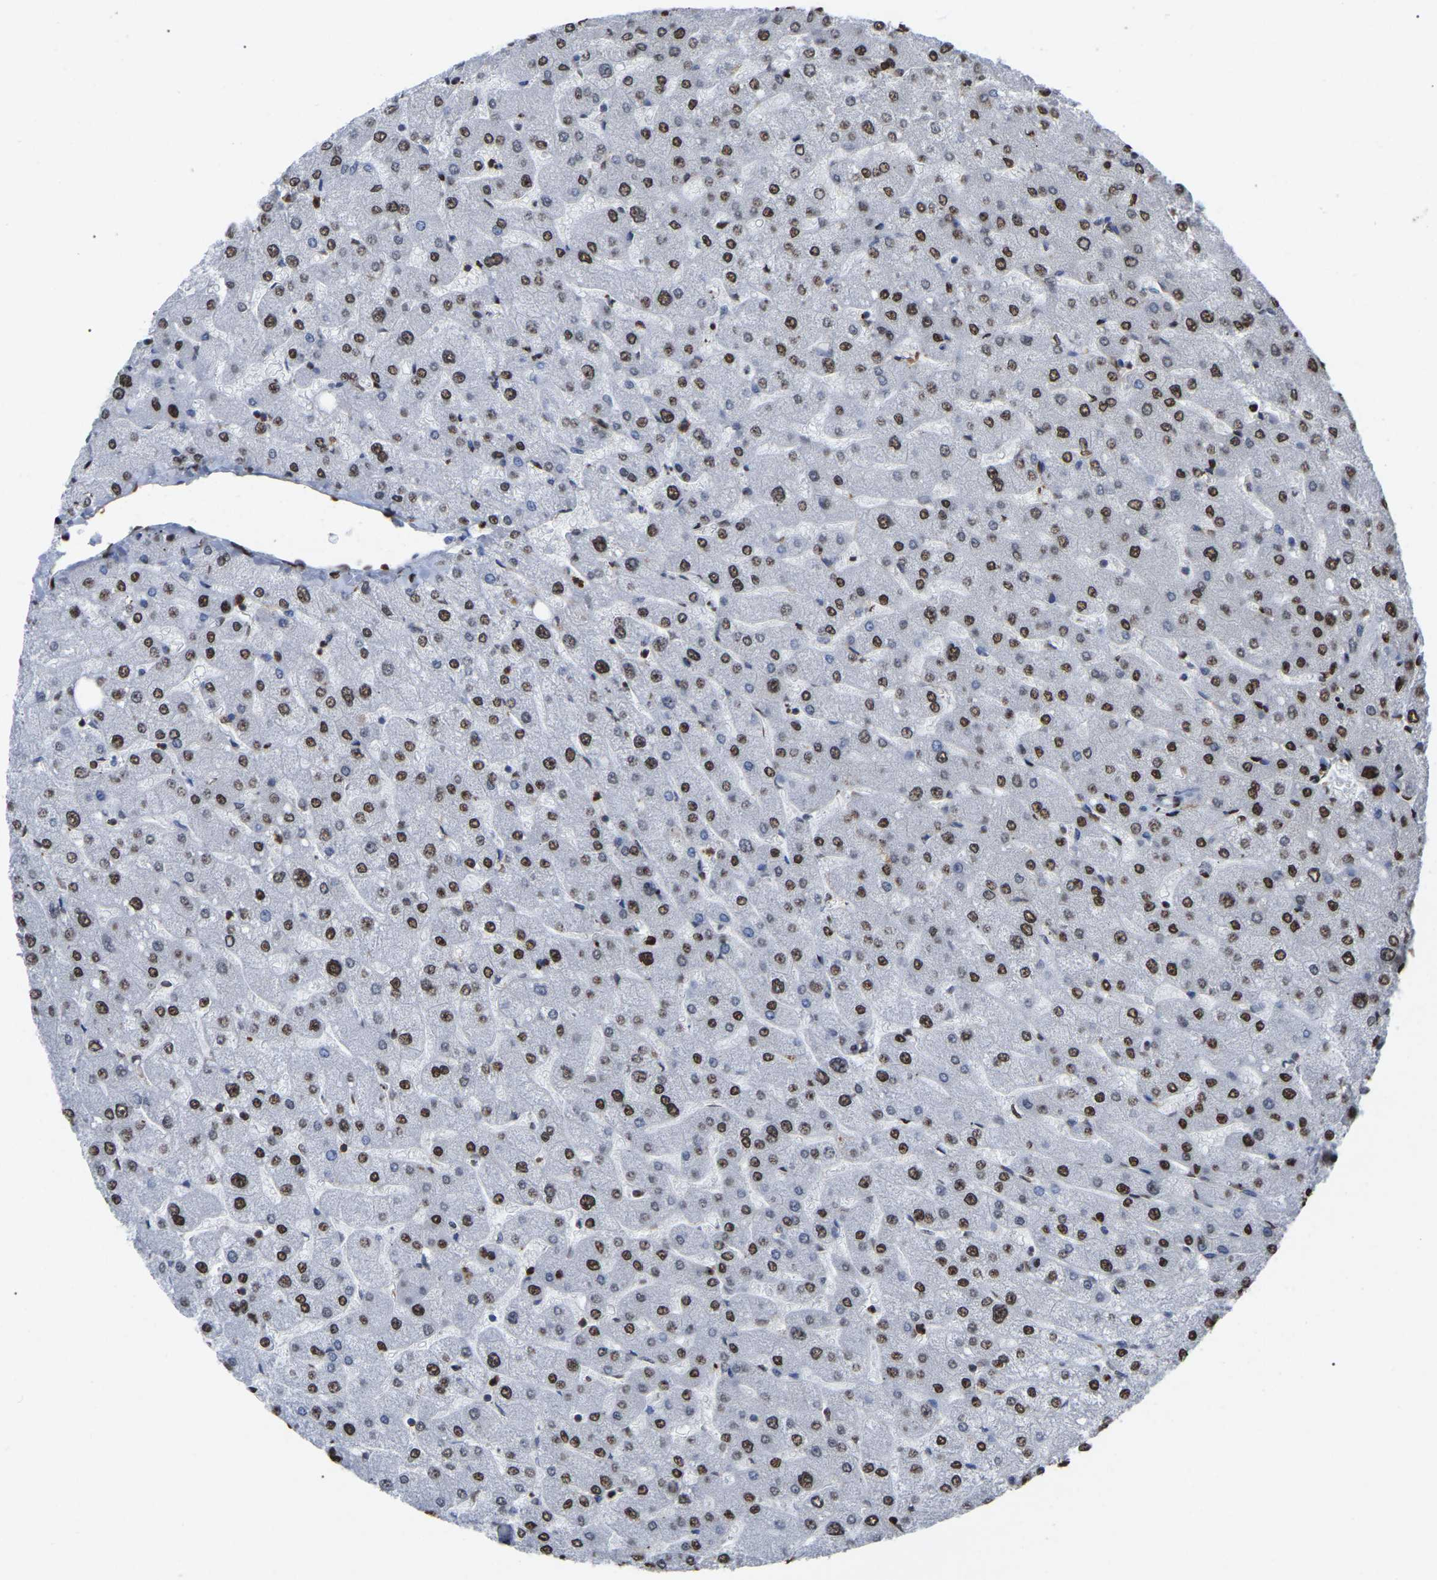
{"staining": {"intensity": "strong", "quantity": "25%-75%", "location": "nuclear"}, "tissue": "liver", "cell_type": "Cholangiocytes", "image_type": "normal", "snomed": [{"axis": "morphology", "description": "Normal tissue, NOS"}, {"axis": "topography", "description": "Liver"}], "caption": "A brown stain shows strong nuclear positivity of a protein in cholangiocytes of benign liver.", "gene": "RBL2", "patient": {"sex": "male", "age": 55}}